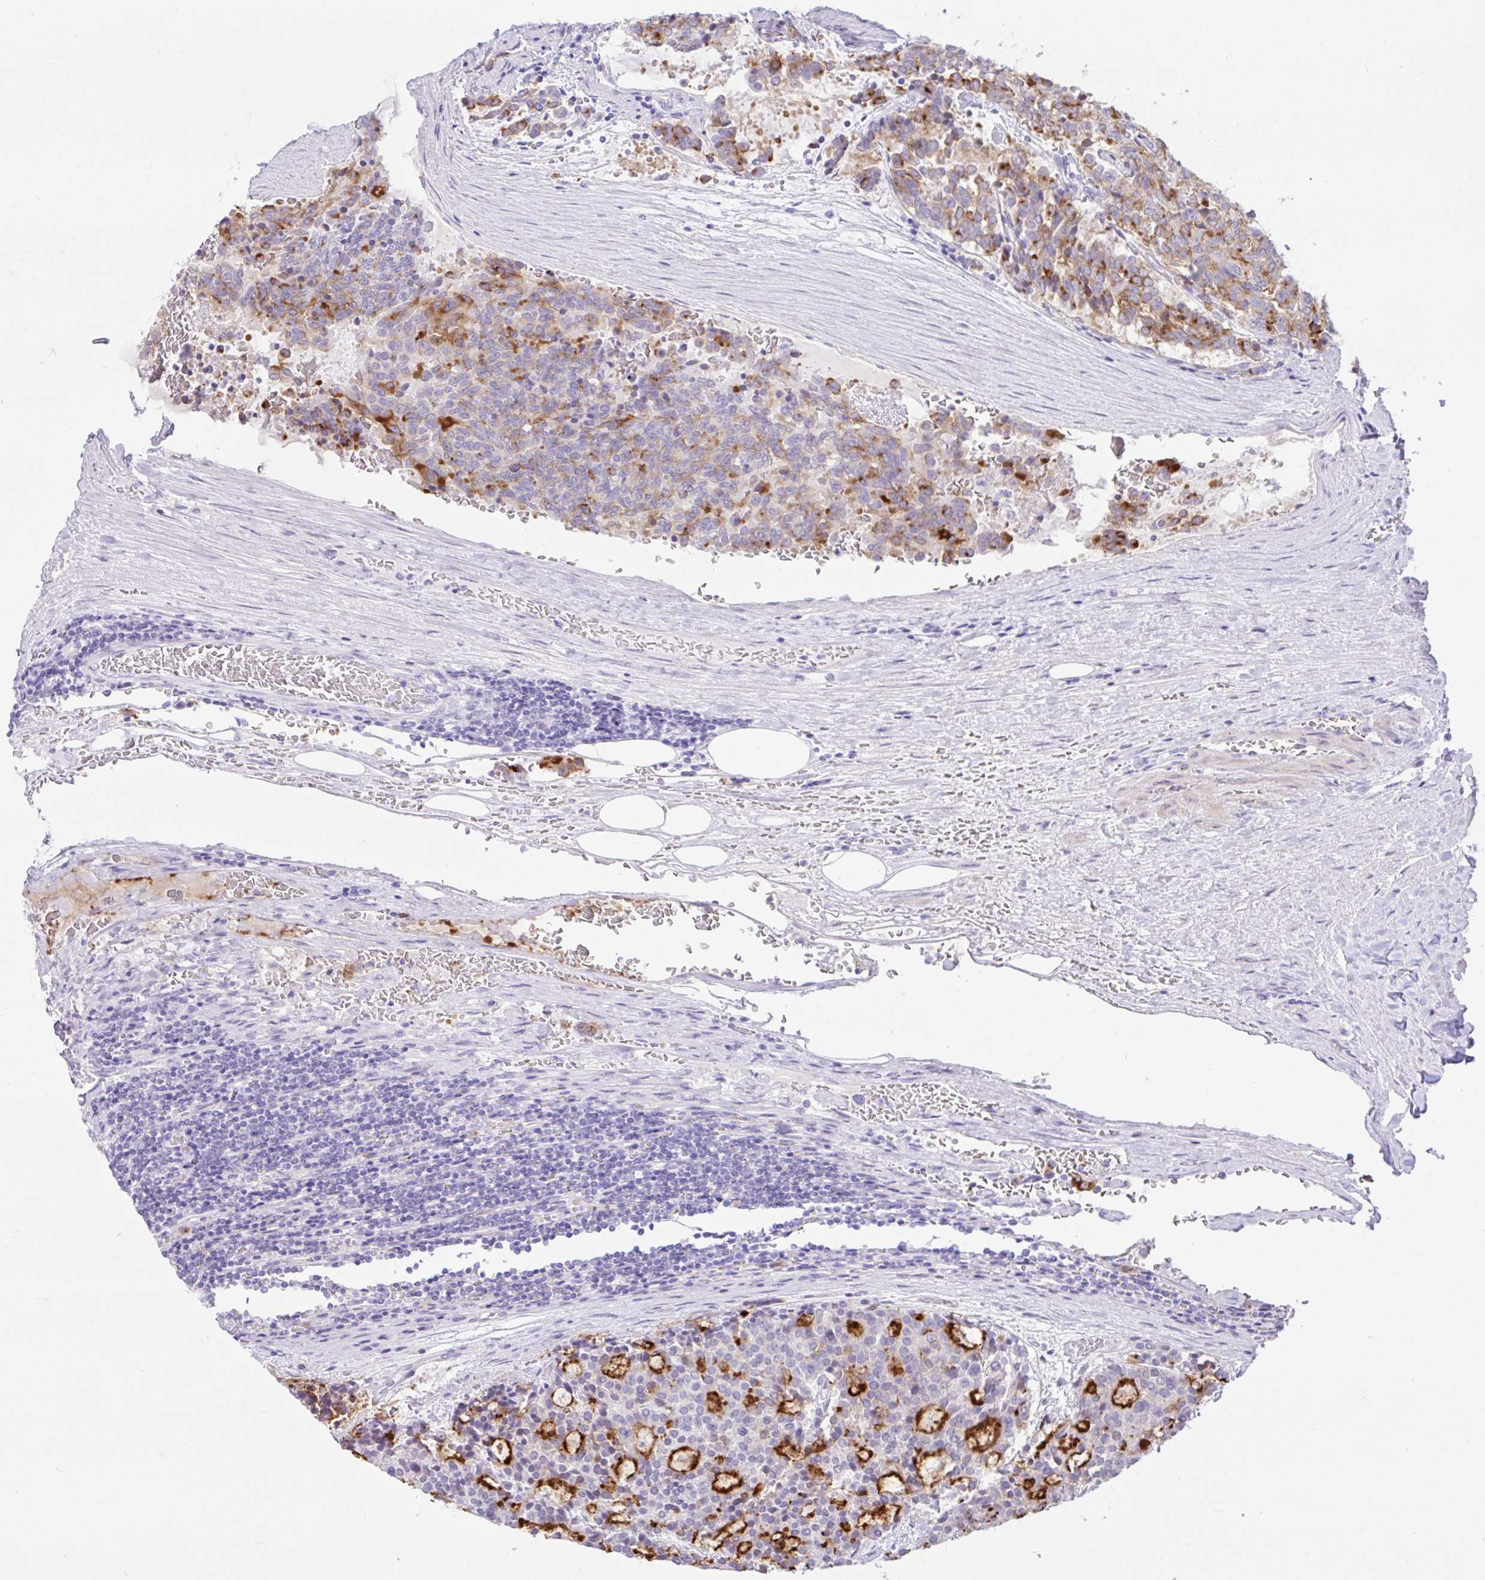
{"staining": {"intensity": "strong", "quantity": "25%-75%", "location": "cytoplasmic/membranous"}, "tissue": "carcinoid", "cell_type": "Tumor cells", "image_type": "cancer", "snomed": [{"axis": "morphology", "description": "Carcinoid, malignant, NOS"}, {"axis": "topography", "description": "Pancreas"}], "caption": "Tumor cells demonstrate strong cytoplasmic/membranous positivity in about 25%-75% of cells in carcinoid.", "gene": "REEP1", "patient": {"sex": "female", "age": 54}}